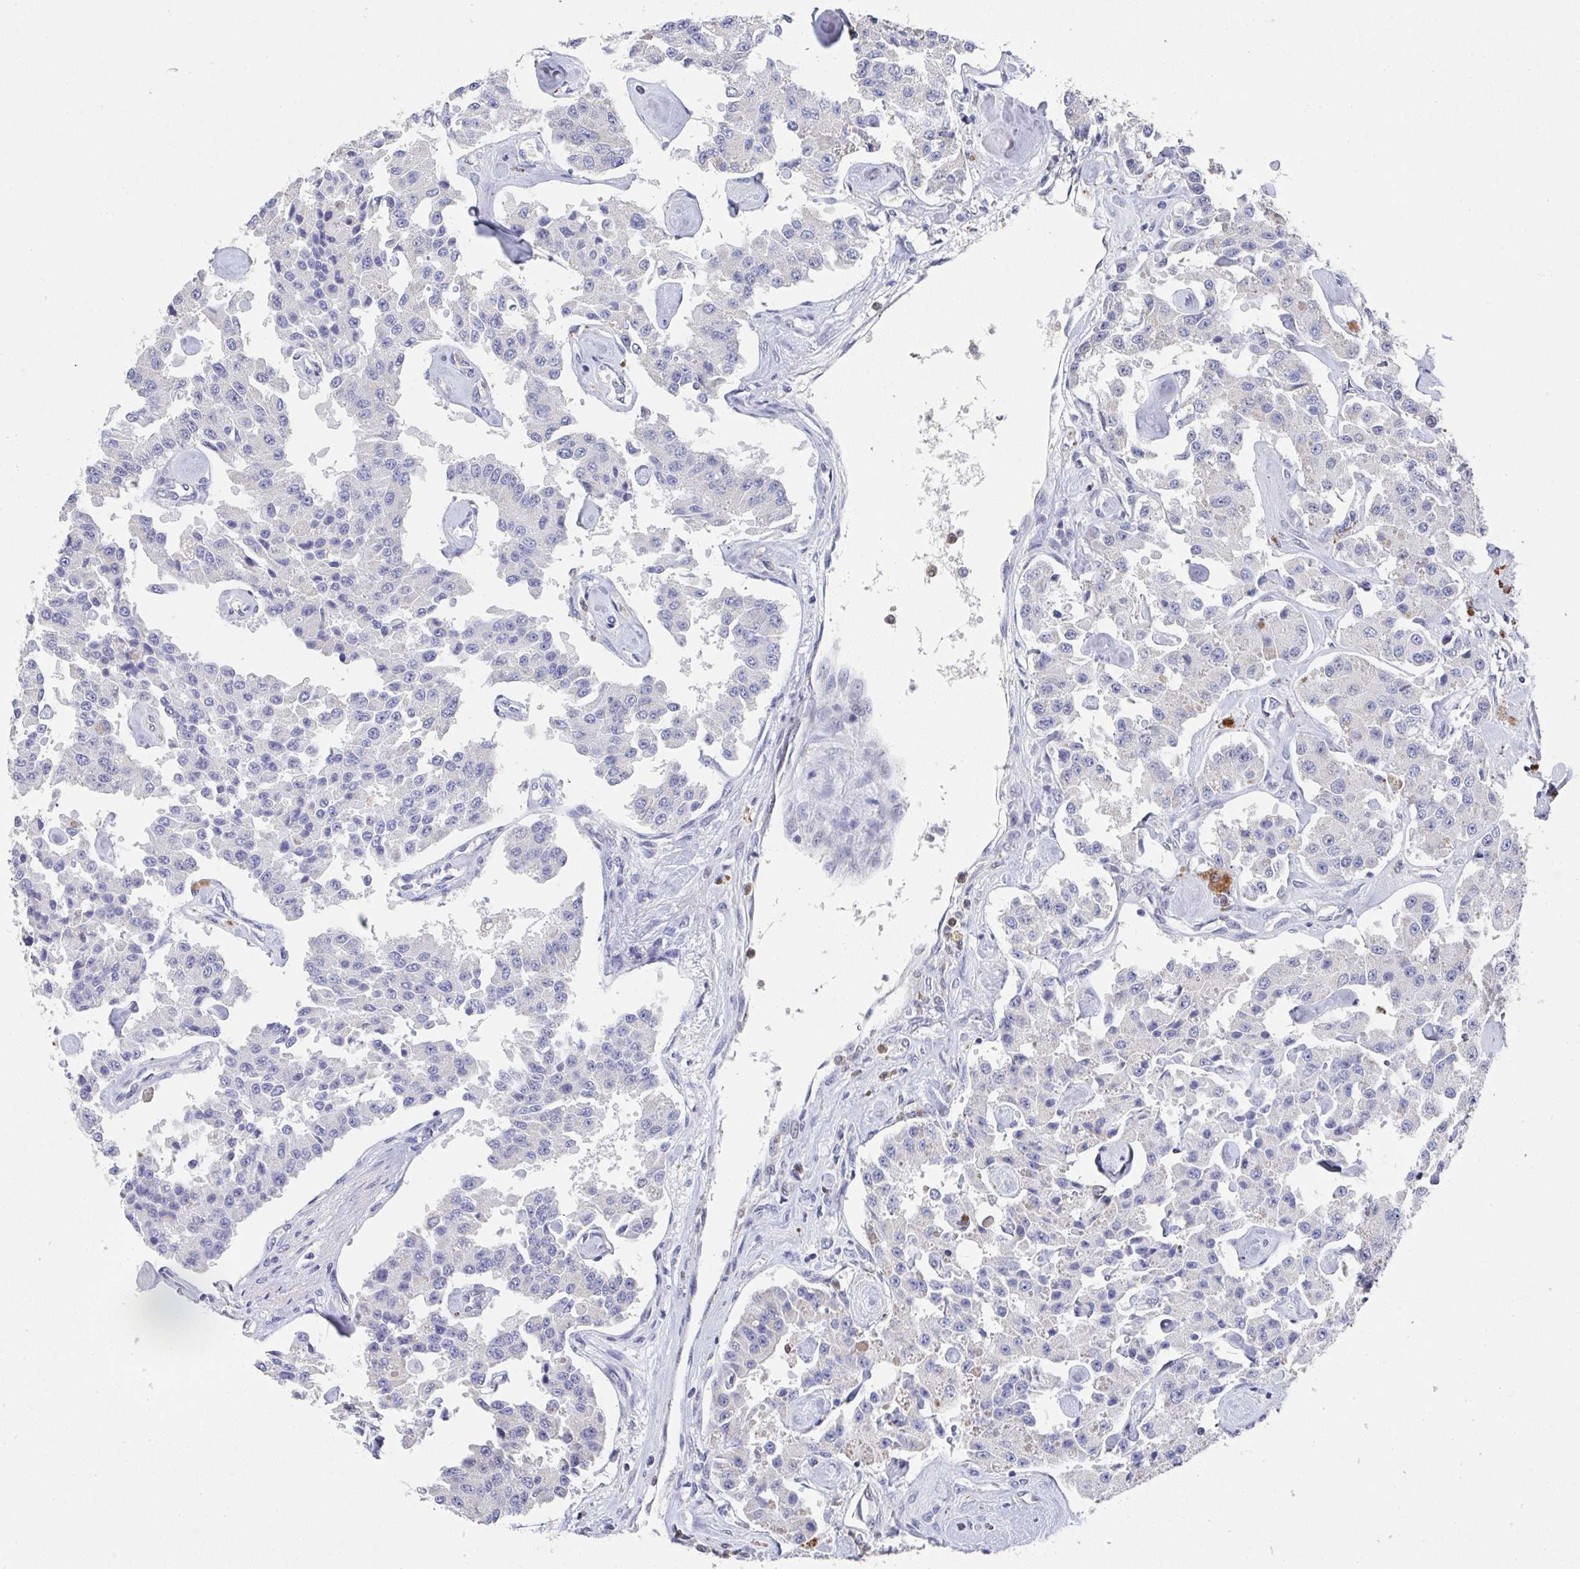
{"staining": {"intensity": "negative", "quantity": "none", "location": "none"}, "tissue": "carcinoid", "cell_type": "Tumor cells", "image_type": "cancer", "snomed": [{"axis": "morphology", "description": "Carcinoid, malignant, NOS"}, {"axis": "topography", "description": "Pancreas"}], "caption": "High power microscopy image of an immunohistochemistry histopathology image of carcinoid (malignant), revealing no significant staining in tumor cells.", "gene": "NCF1", "patient": {"sex": "male", "age": 41}}